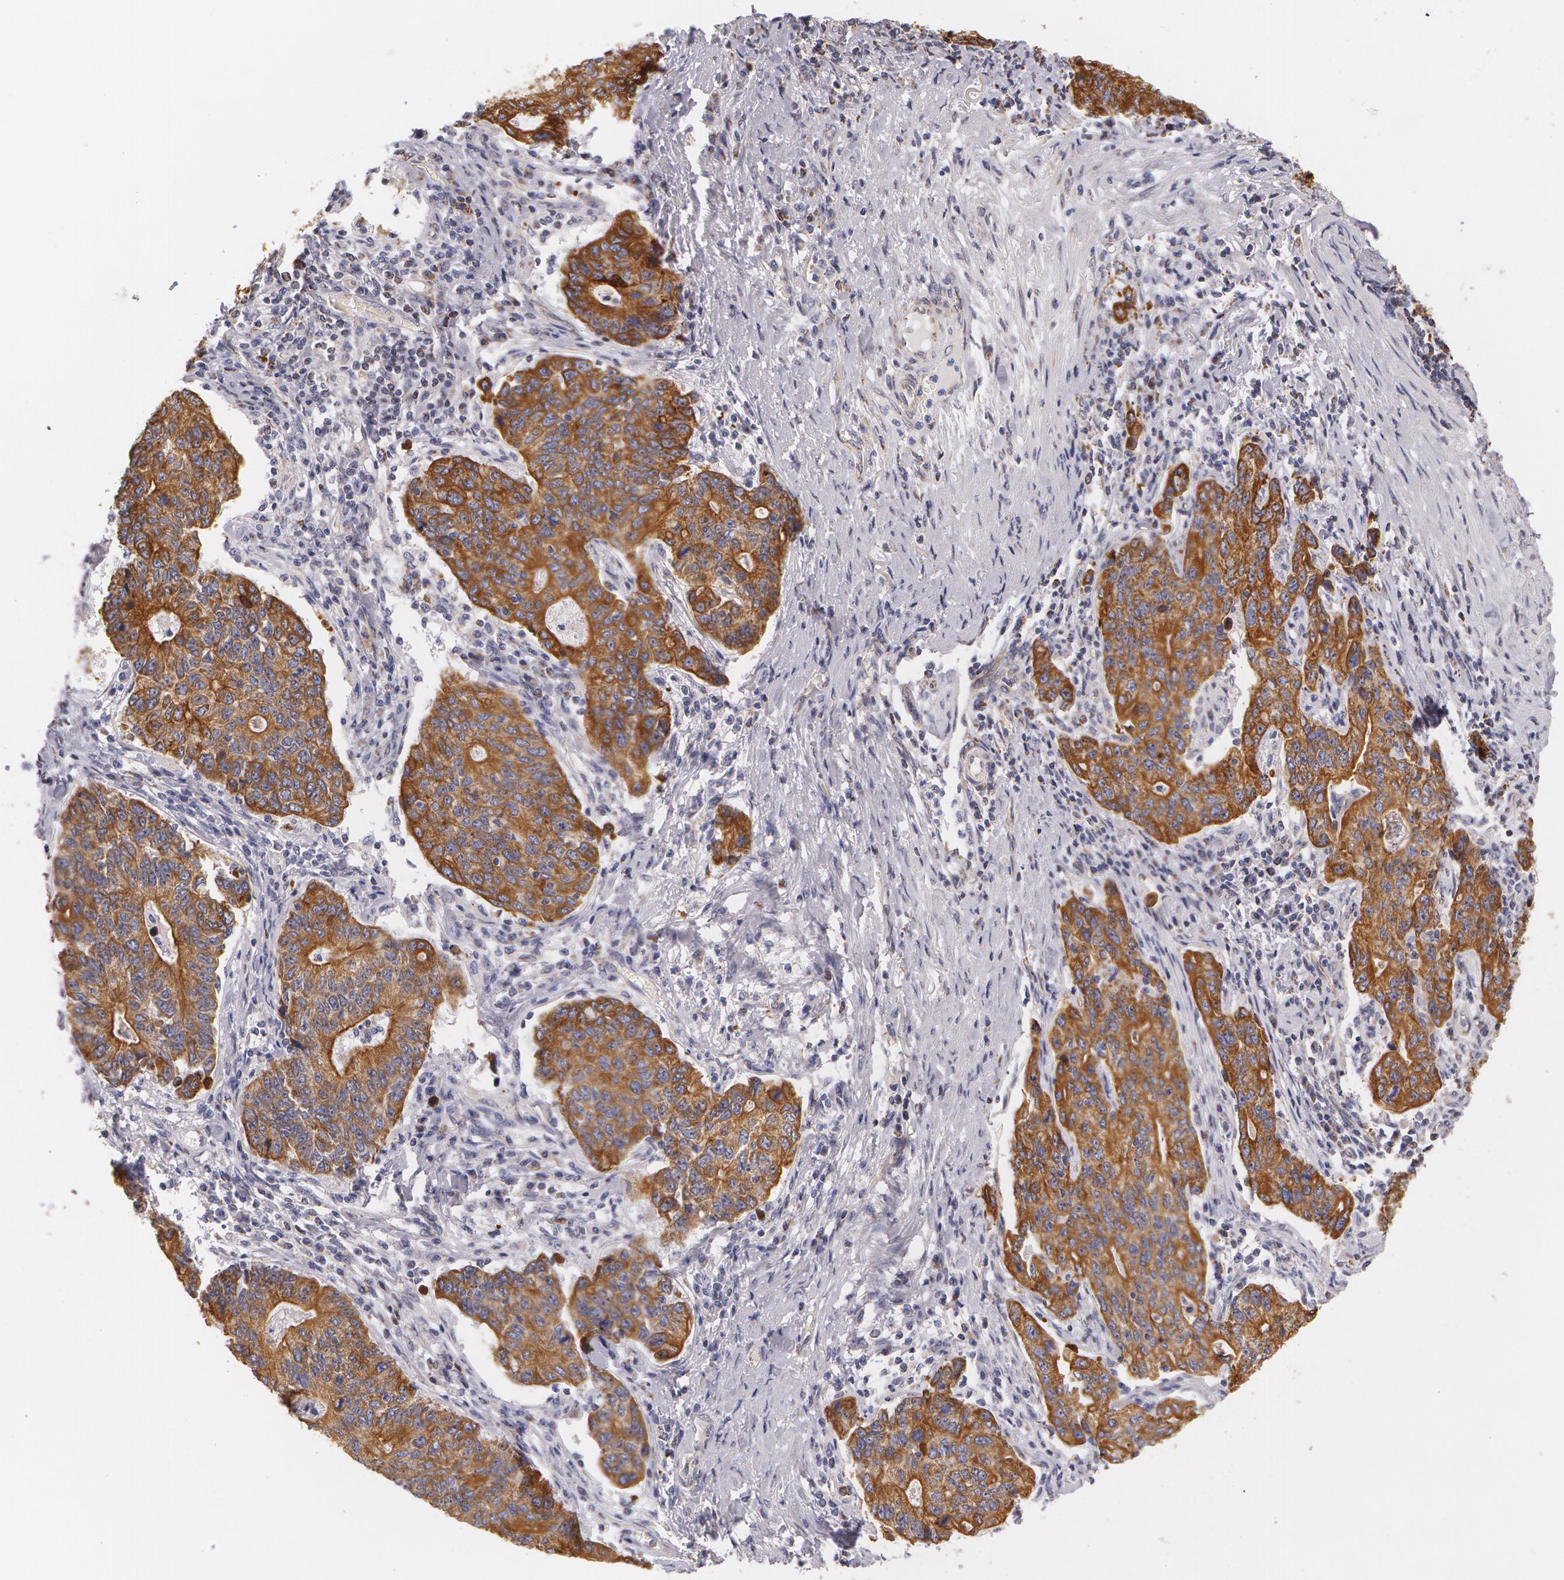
{"staining": {"intensity": "strong", "quantity": ">75%", "location": "cytoplasmic/membranous"}, "tissue": "stomach cancer", "cell_type": "Tumor cells", "image_type": "cancer", "snomed": [{"axis": "morphology", "description": "Adenocarcinoma, NOS"}, {"axis": "topography", "description": "Esophagus"}, {"axis": "topography", "description": "Stomach"}], "caption": "Brown immunohistochemical staining in human adenocarcinoma (stomach) displays strong cytoplasmic/membranous staining in about >75% of tumor cells.", "gene": "KRT18", "patient": {"sex": "male", "age": 74}}